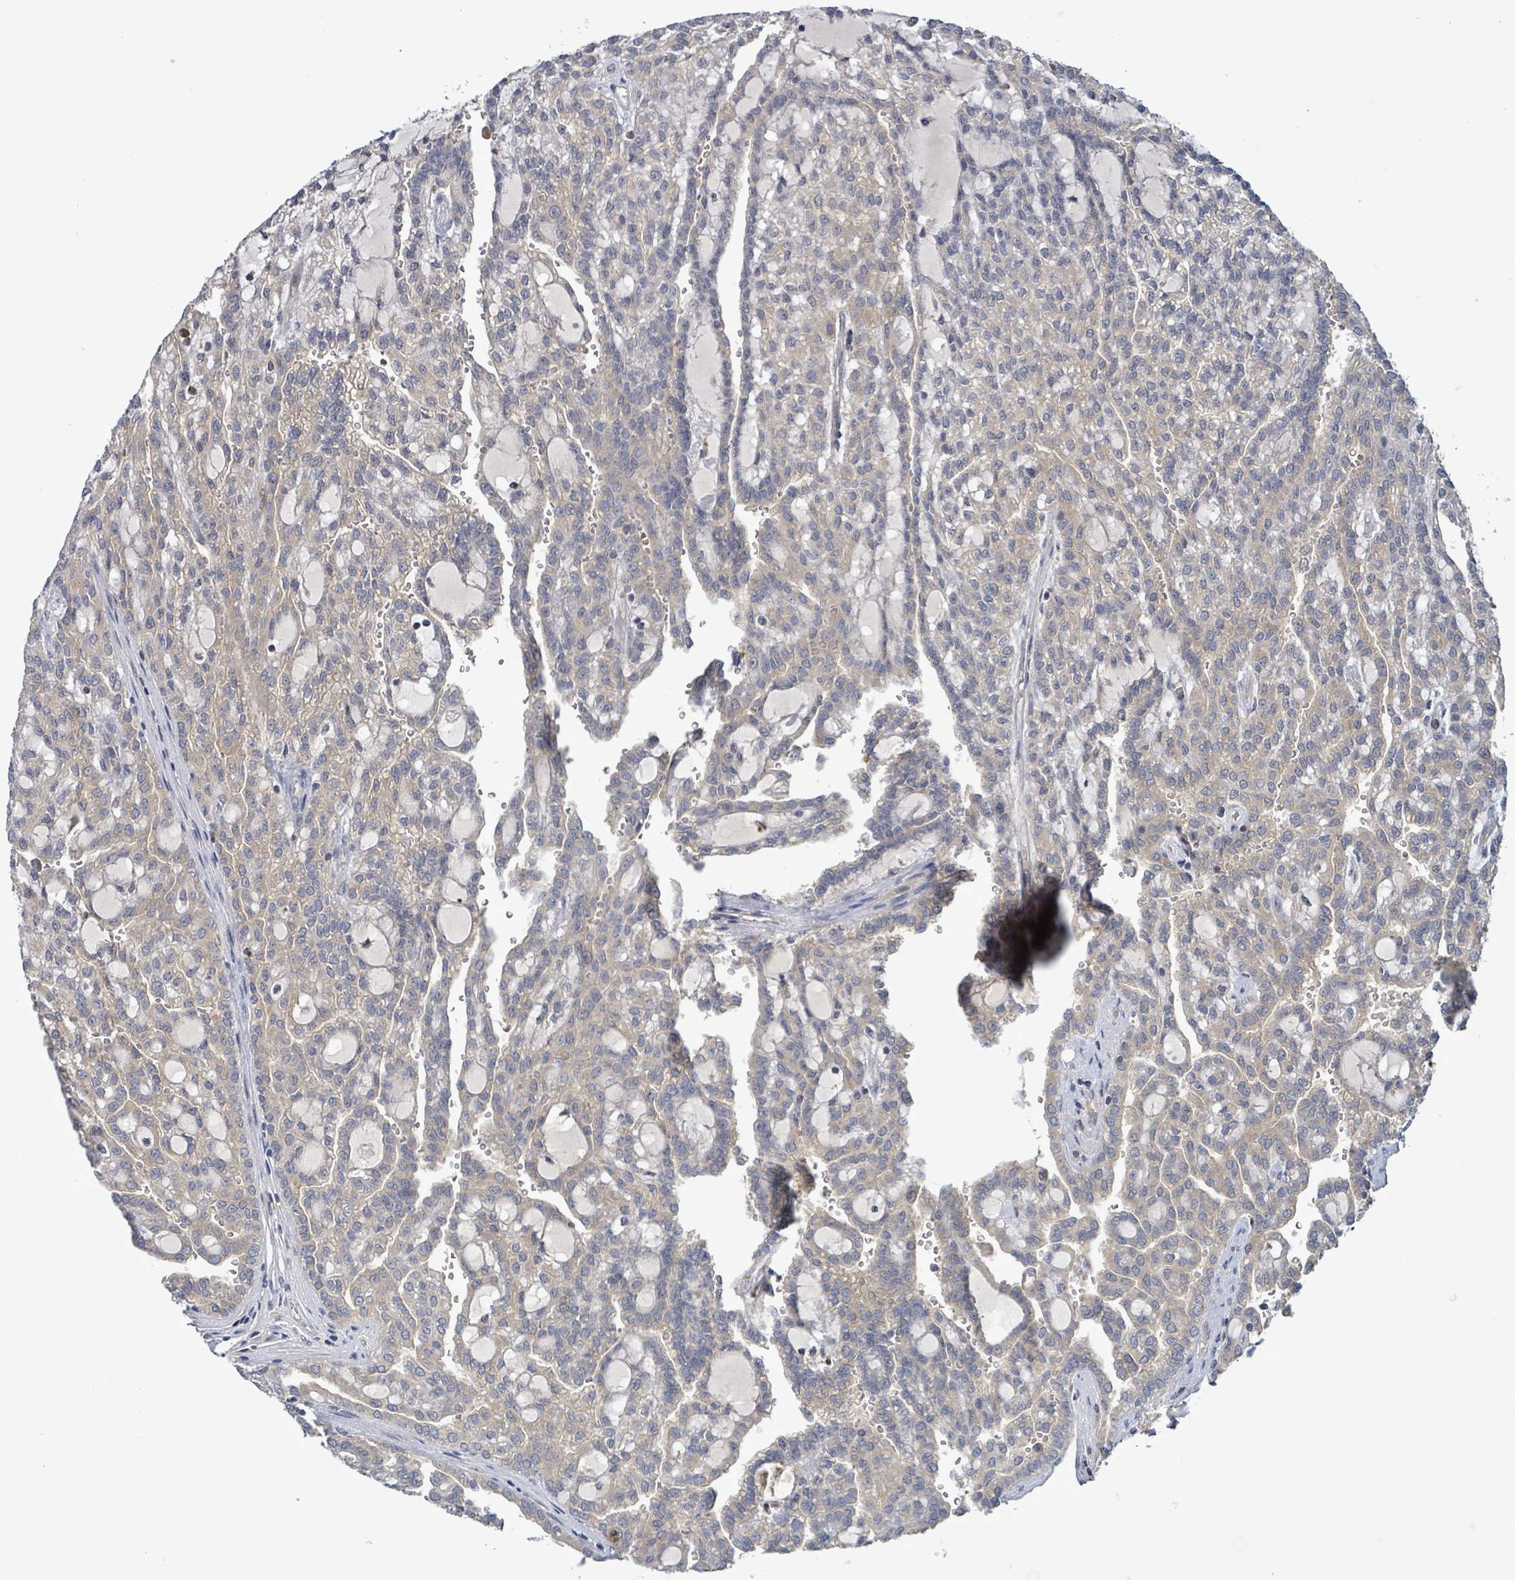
{"staining": {"intensity": "moderate", "quantity": "25%-75%", "location": "cytoplasmic/membranous"}, "tissue": "renal cancer", "cell_type": "Tumor cells", "image_type": "cancer", "snomed": [{"axis": "morphology", "description": "Adenocarcinoma, NOS"}, {"axis": "topography", "description": "Kidney"}], "caption": "Adenocarcinoma (renal) stained for a protein (brown) exhibits moderate cytoplasmic/membranous positive positivity in about 25%-75% of tumor cells.", "gene": "SERPINE3", "patient": {"sex": "male", "age": 63}}